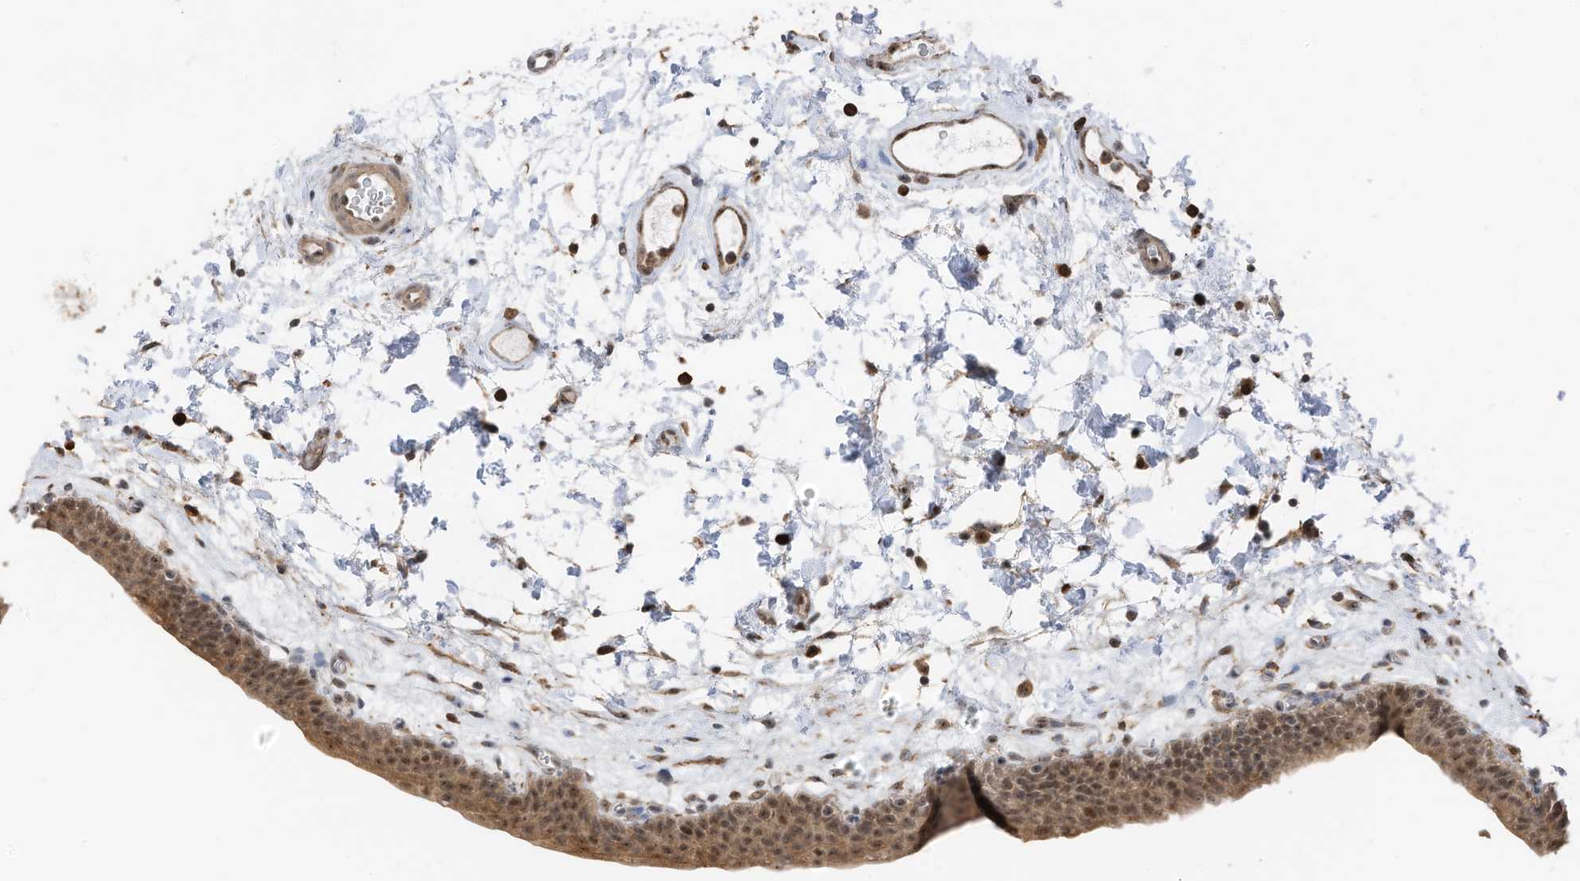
{"staining": {"intensity": "moderate", "quantity": ">75%", "location": "cytoplasmic/membranous,nuclear"}, "tissue": "urinary bladder", "cell_type": "Urothelial cells", "image_type": "normal", "snomed": [{"axis": "morphology", "description": "Normal tissue, NOS"}, {"axis": "topography", "description": "Urinary bladder"}], "caption": "Protein analysis of normal urinary bladder displays moderate cytoplasmic/membranous,nuclear positivity in about >75% of urothelial cells. (brown staining indicates protein expression, while blue staining denotes nuclei).", "gene": "ERLEC1", "patient": {"sex": "male", "age": 83}}